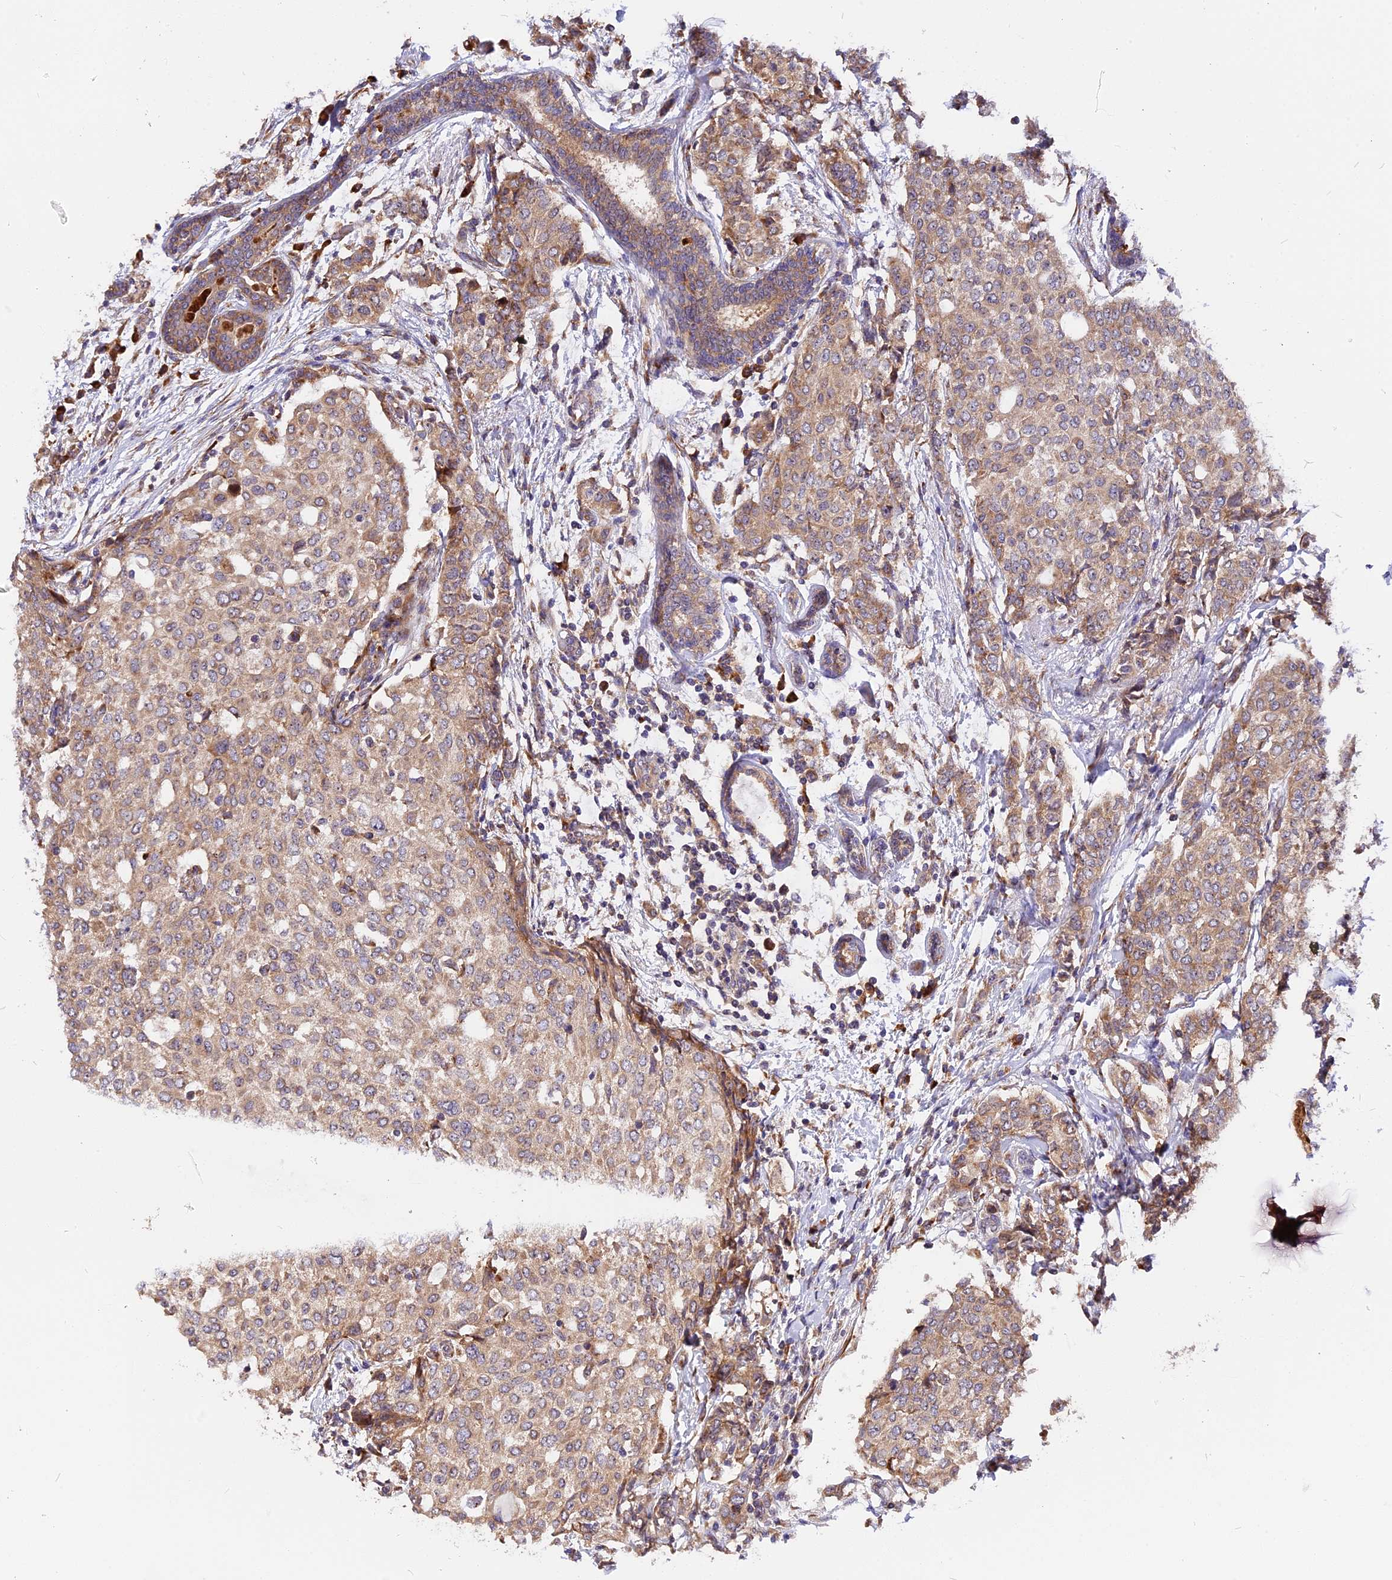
{"staining": {"intensity": "weak", "quantity": ">75%", "location": "cytoplasmic/membranous"}, "tissue": "breast cancer", "cell_type": "Tumor cells", "image_type": "cancer", "snomed": [{"axis": "morphology", "description": "Lobular carcinoma"}, {"axis": "topography", "description": "Breast"}], "caption": "There is low levels of weak cytoplasmic/membranous expression in tumor cells of breast cancer (lobular carcinoma), as demonstrated by immunohistochemical staining (brown color).", "gene": "GNPTAB", "patient": {"sex": "female", "age": 51}}